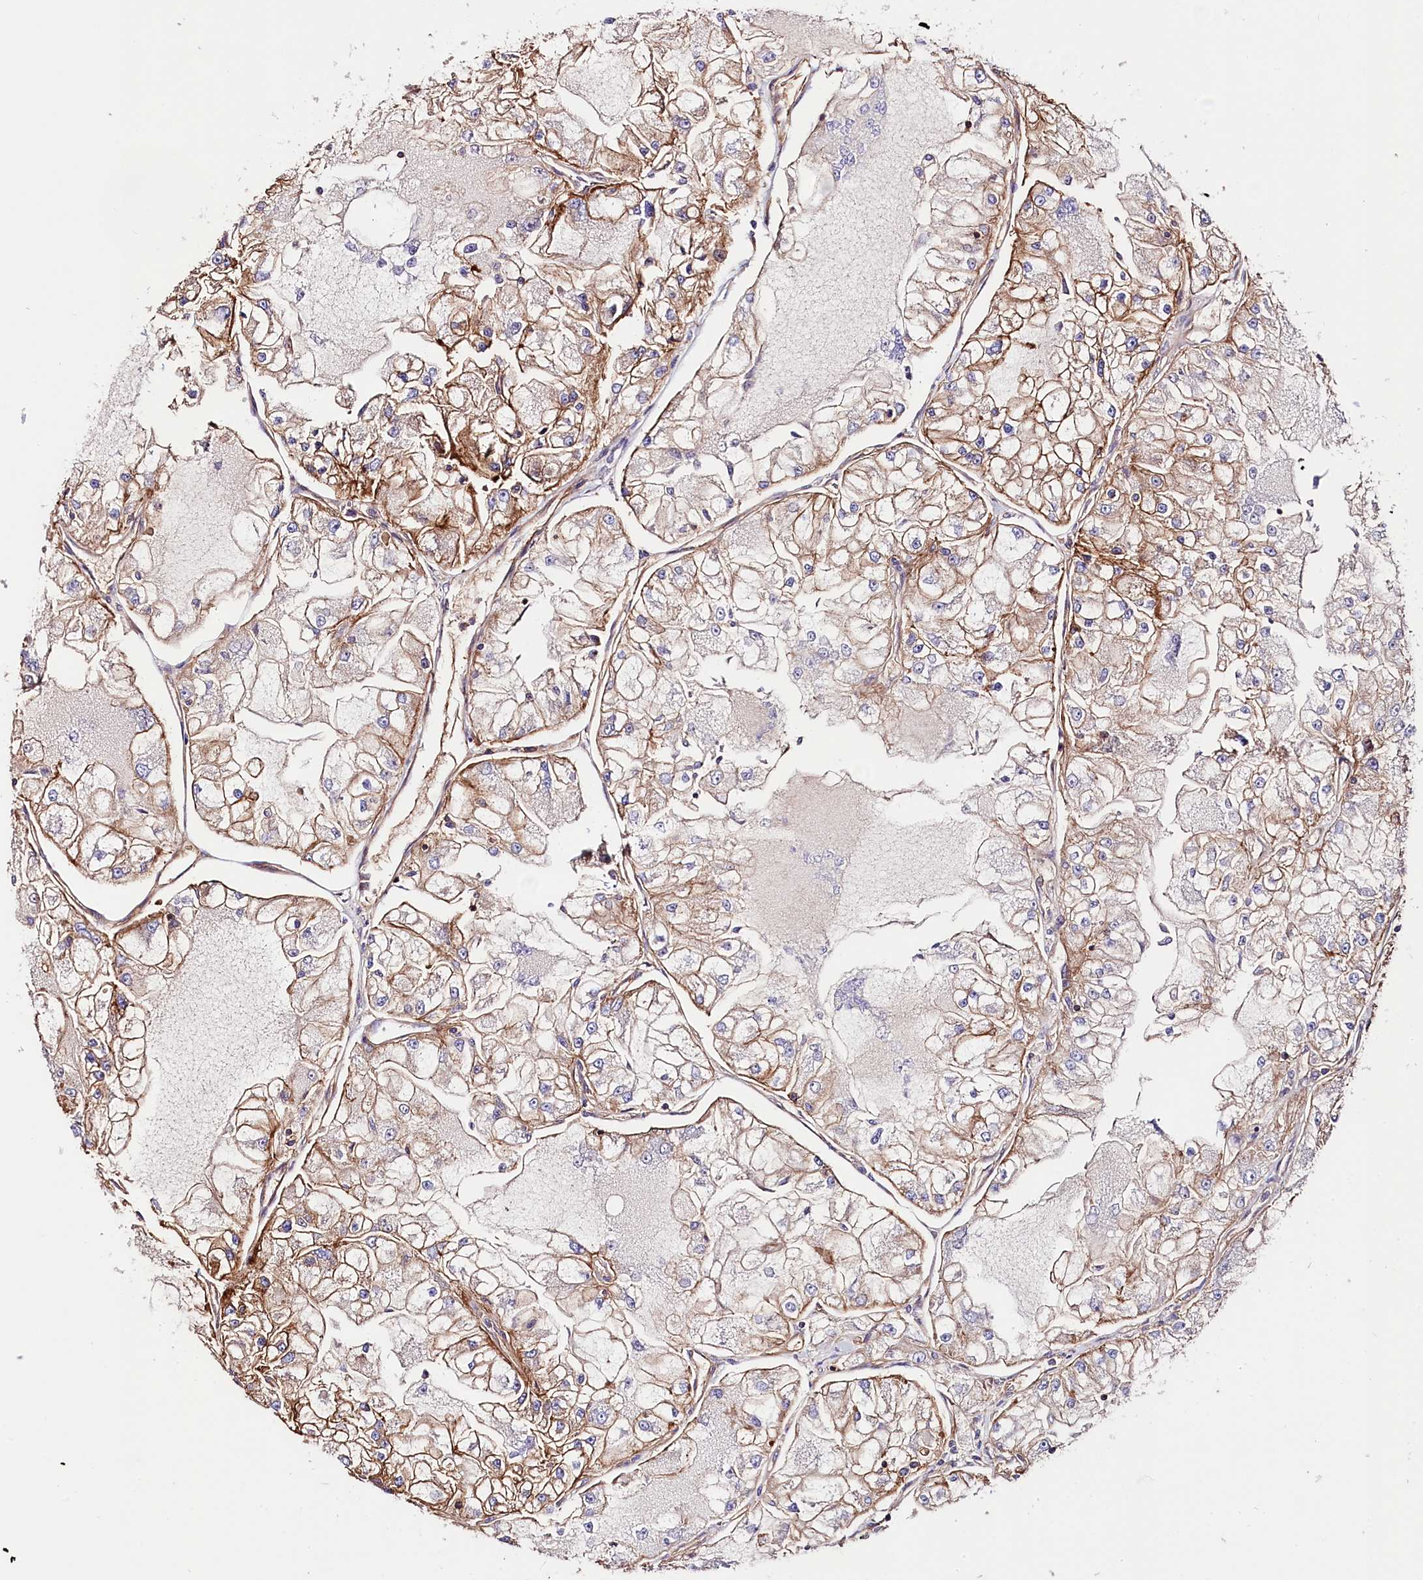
{"staining": {"intensity": "moderate", "quantity": "25%-75%", "location": "cytoplasmic/membranous"}, "tissue": "renal cancer", "cell_type": "Tumor cells", "image_type": "cancer", "snomed": [{"axis": "morphology", "description": "Adenocarcinoma, NOS"}, {"axis": "topography", "description": "Kidney"}], "caption": "Immunohistochemistry of human renal cancer demonstrates medium levels of moderate cytoplasmic/membranous positivity in approximately 25%-75% of tumor cells. (Stains: DAB in brown, nuclei in blue, Microscopy: brightfield microscopy at high magnification).", "gene": "ATP2B4", "patient": {"sex": "female", "age": 72}}